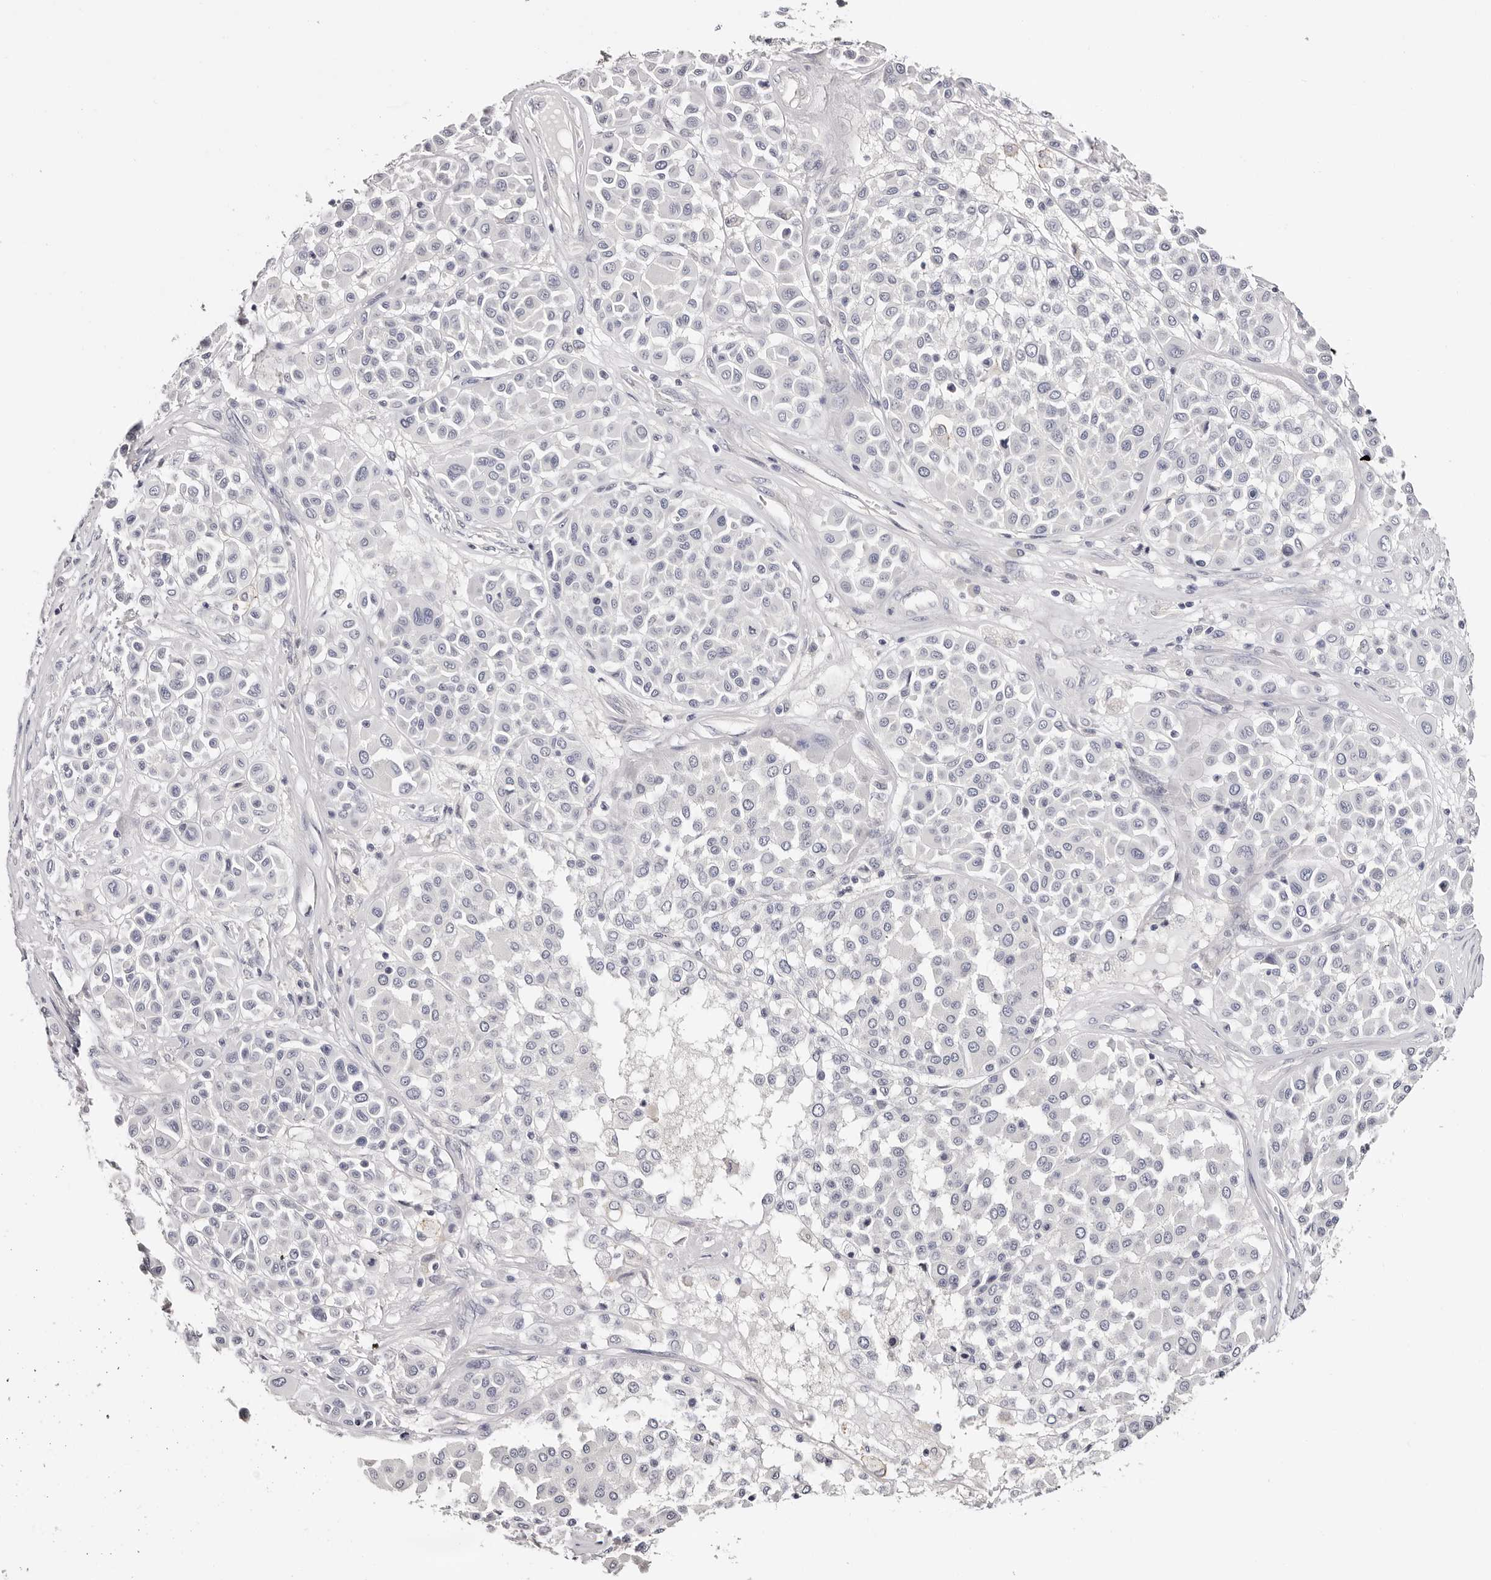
{"staining": {"intensity": "negative", "quantity": "none", "location": "none"}, "tissue": "melanoma", "cell_type": "Tumor cells", "image_type": "cancer", "snomed": [{"axis": "morphology", "description": "Malignant melanoma, Metastatic site"}, {"axis": "topography", "description": "Soft tissue"}], "caption": "Immunohistochemical staining of human malignant melanoma (metastatic site) displays no significant positivity in tumor cells.", "gene": "ROM1", "patient": {"sex": "male", "age": 41}}